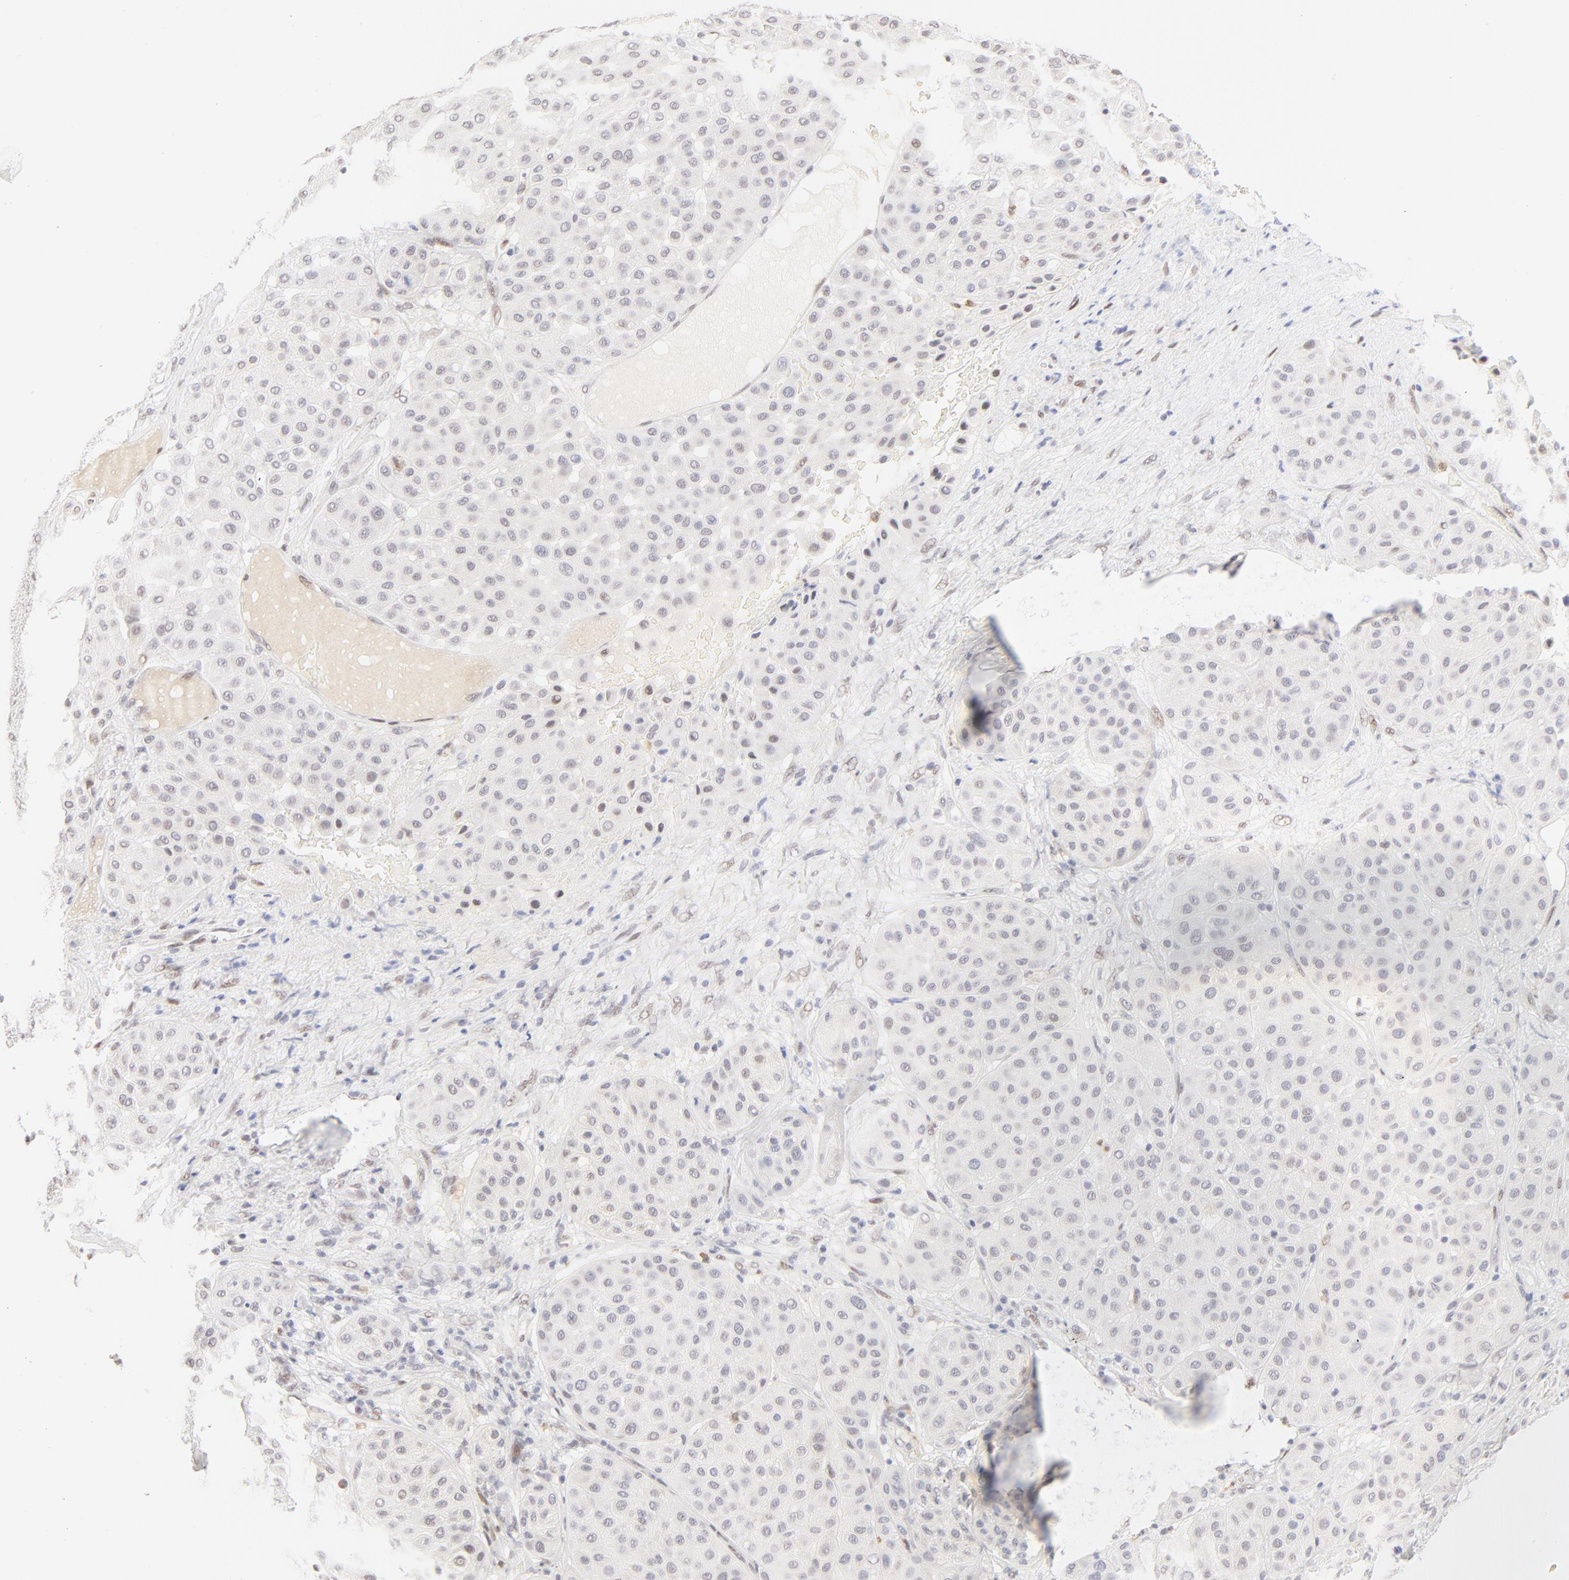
{"staining": {"intensity": "weak", "quantity": "<25%", "location": "nuclear"}, "tissue": "melanoma", "cell_type": "Tumor cells", "image_type": "cancer", "snomed": [{"axis": "morphology", "description": "Normal tissue, NOS"}, {"axis": "morphology", "description": "Malignant melanoma, Metastatic site"}, {"axis": "topography", "description": "Skin"}], "caption": "Protein analysis of malignant melanoma (metastatic site) demonstrates no significant positivity in tumor cells.", "gene": "PBX1", "patient": {"sex": "male", "age": 41}}